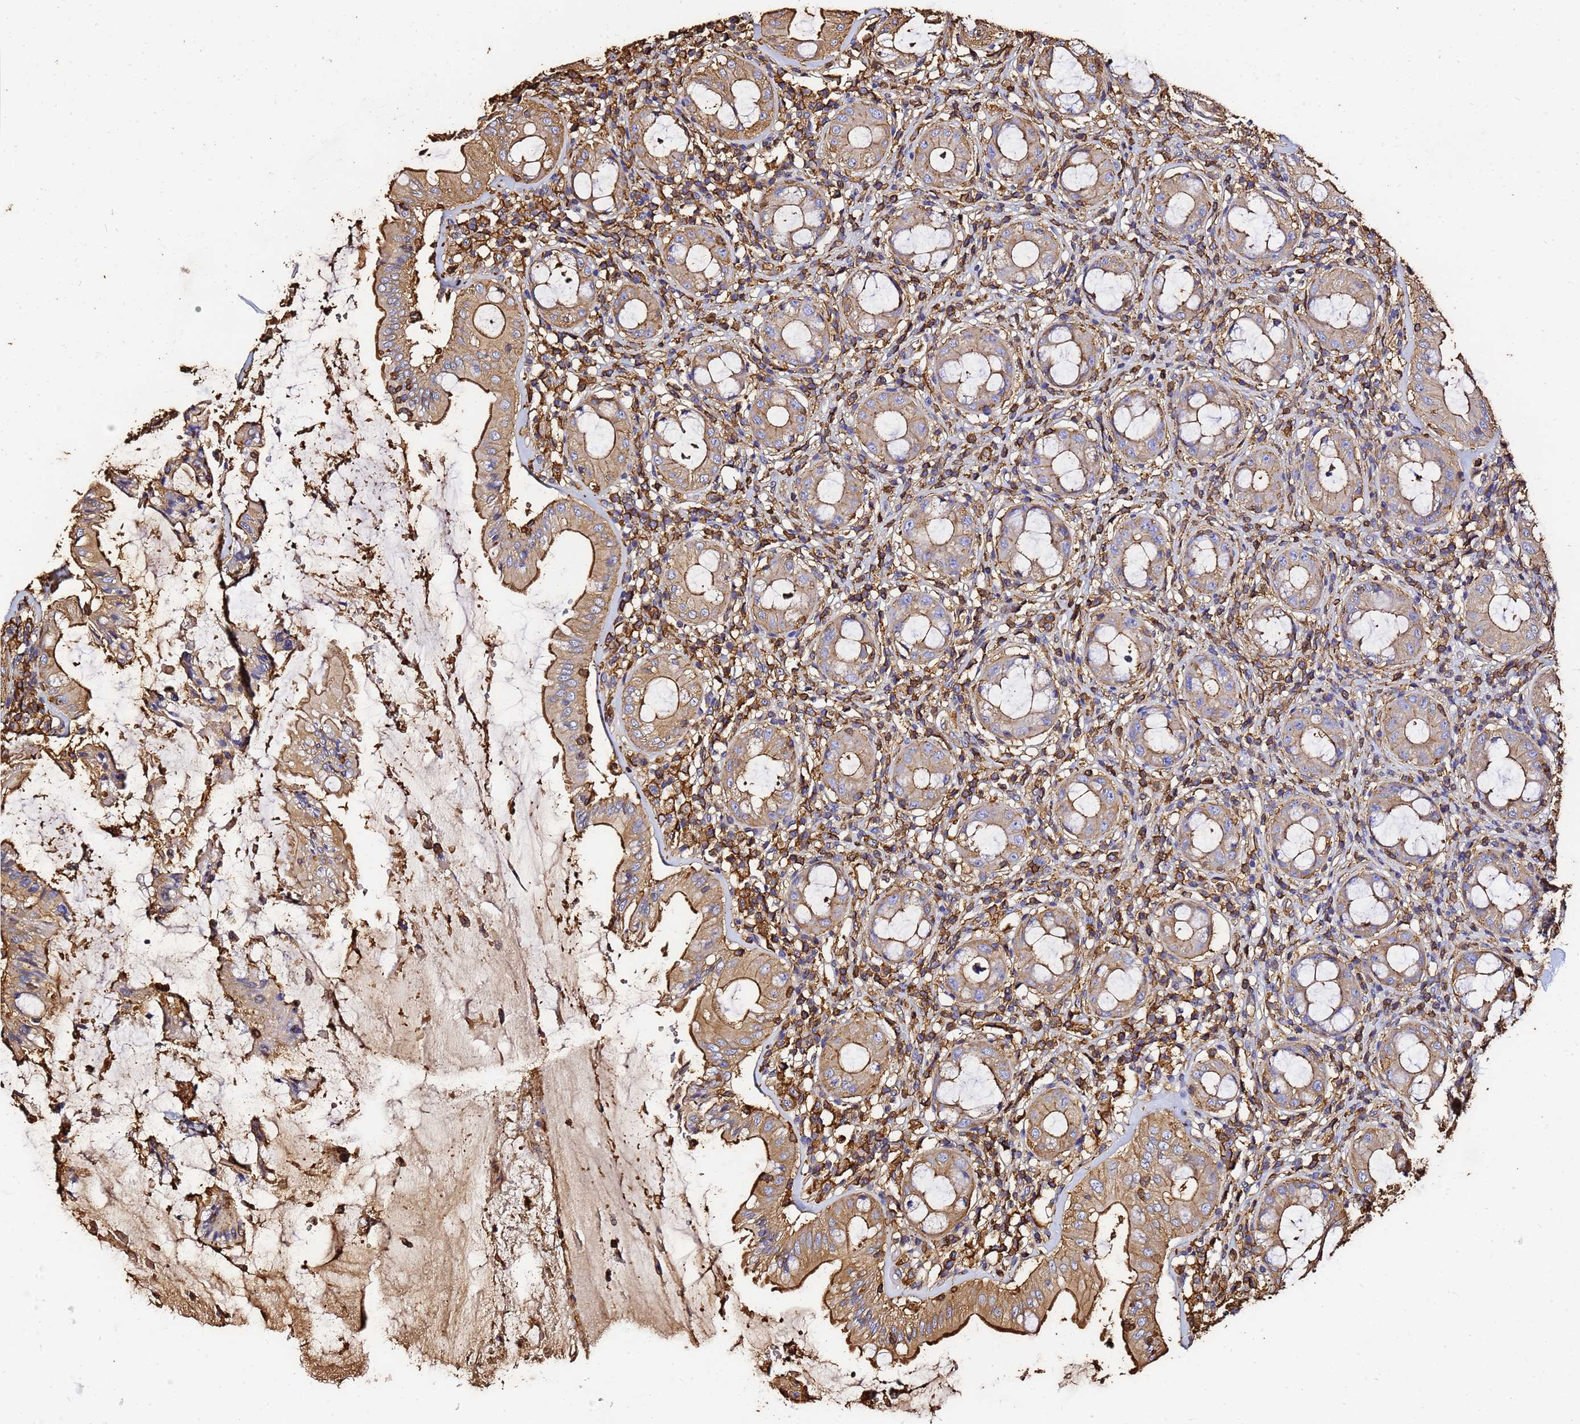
{"staining": {"intensity": "moderate", "quantity": "25%-75%", "location": "cytoplasmic/membranous"}, "tissue": "rectum", "cell_type": "Glandular cells", "image_type": "normal", "snomed": [{"axis": "morphology", "description": "Normal tissue, NOS"}, {"axis": "topography", "description": "Rectum"}], "caption": "The image shows immunohistochemical staining of normal rectum. There is moderate cytoplasmic/membranous staining is appreciated in approximately 25%-75% of glandular cells. Using DAB (brown) and hematoxylin (blue) stains, captured at high magnification using brightfield microscopy.", "gene": "ACTA1", "patient": {"sex": "female", "age": 57}}